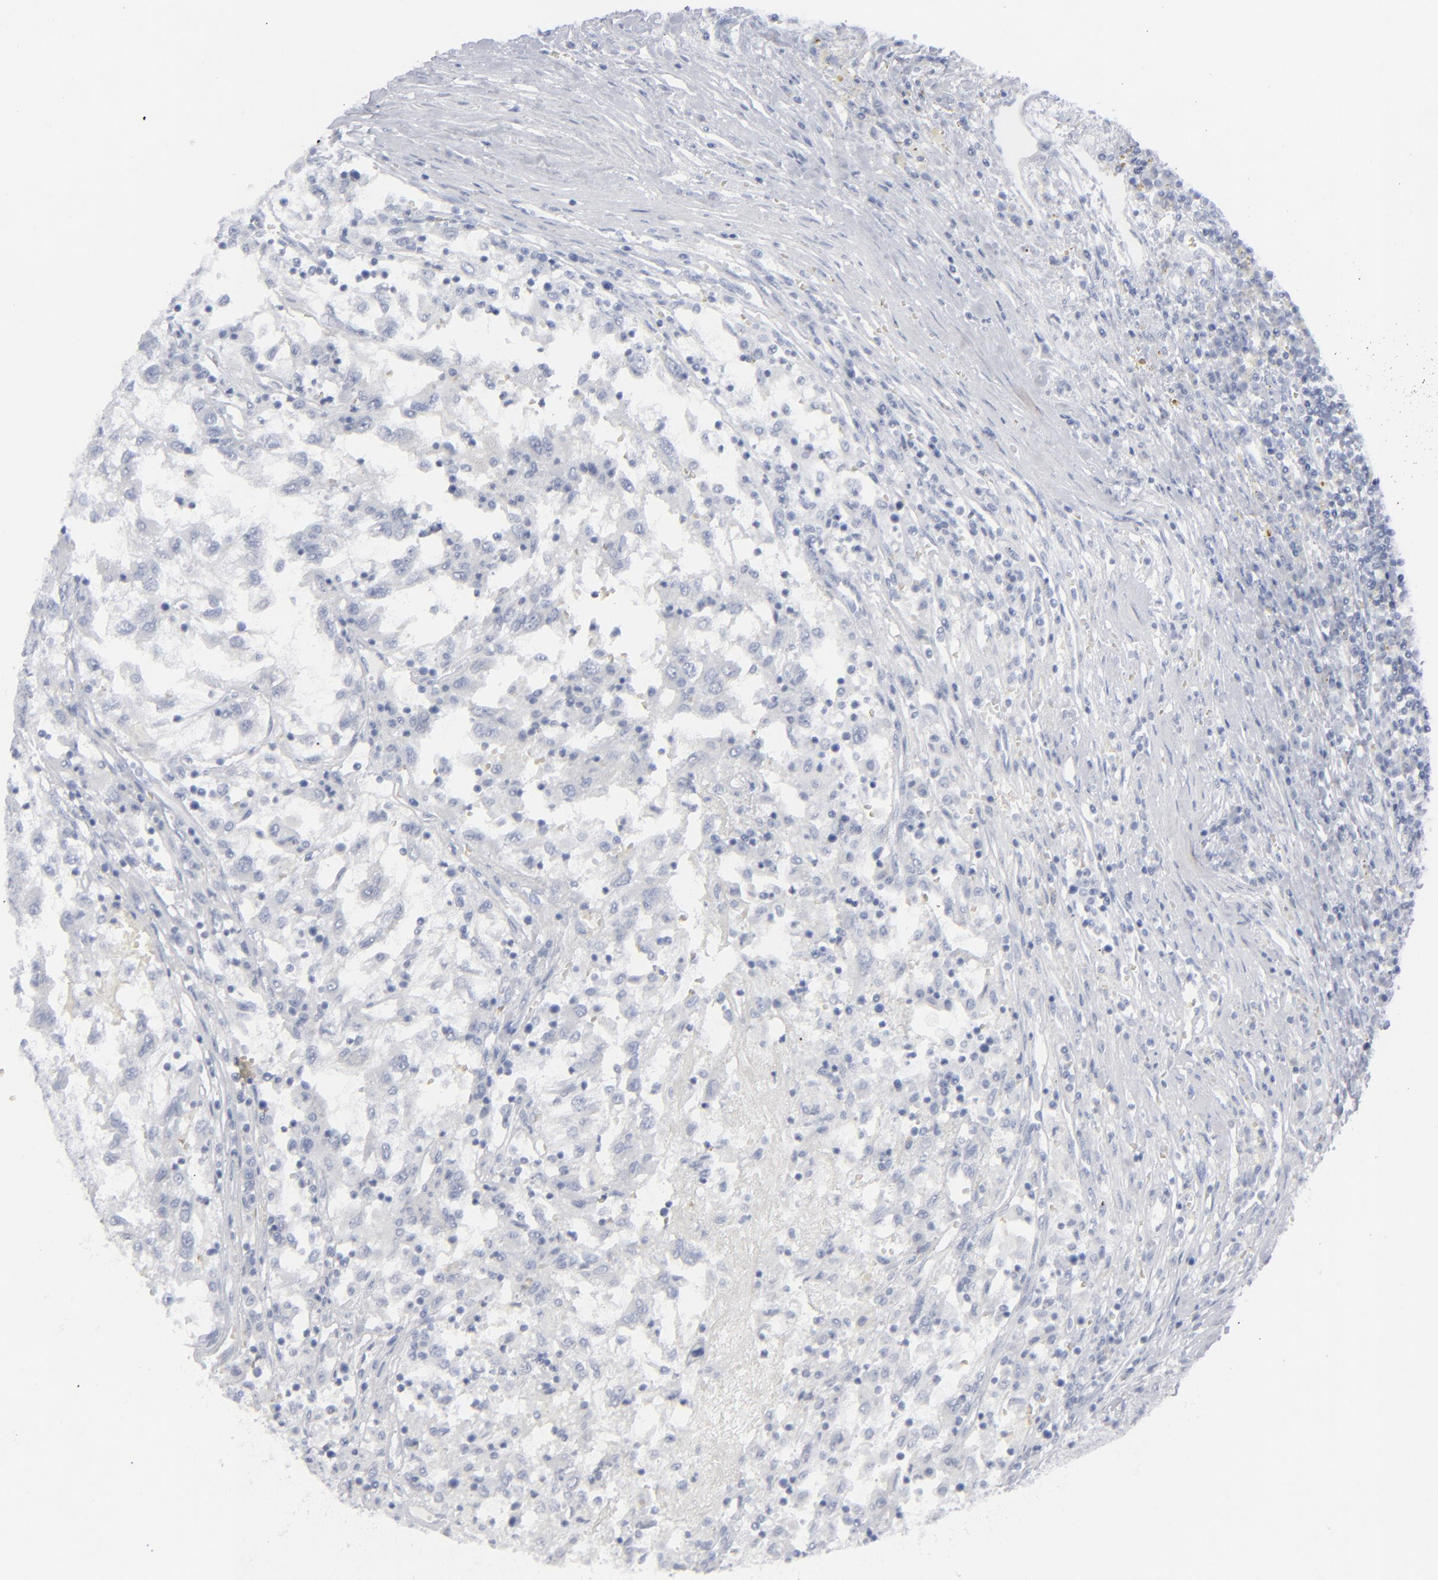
{"staining": {"intensity": "negative", "quantity": "none", "location": "none"}, "tissue": "renal cancer", "cell_type": "Tumor cells", "image_type": "cancer", "snomed": [{"axis": "morphology", "description": "Normal tissue, NOS"}, {"axis": "morphology", "description": "Adenocarcinoma, NOS"}, {"axis": "topography", "description": "Kidney"}], "caption": "Tumor cells are negative for protein expression in human renal cancer (adenocarcinoma). (Immunohistochemistry, brightfield microscopy, high magnification).", "gene": "MSLN", "patient": {"sex": "male", "age": 71}}